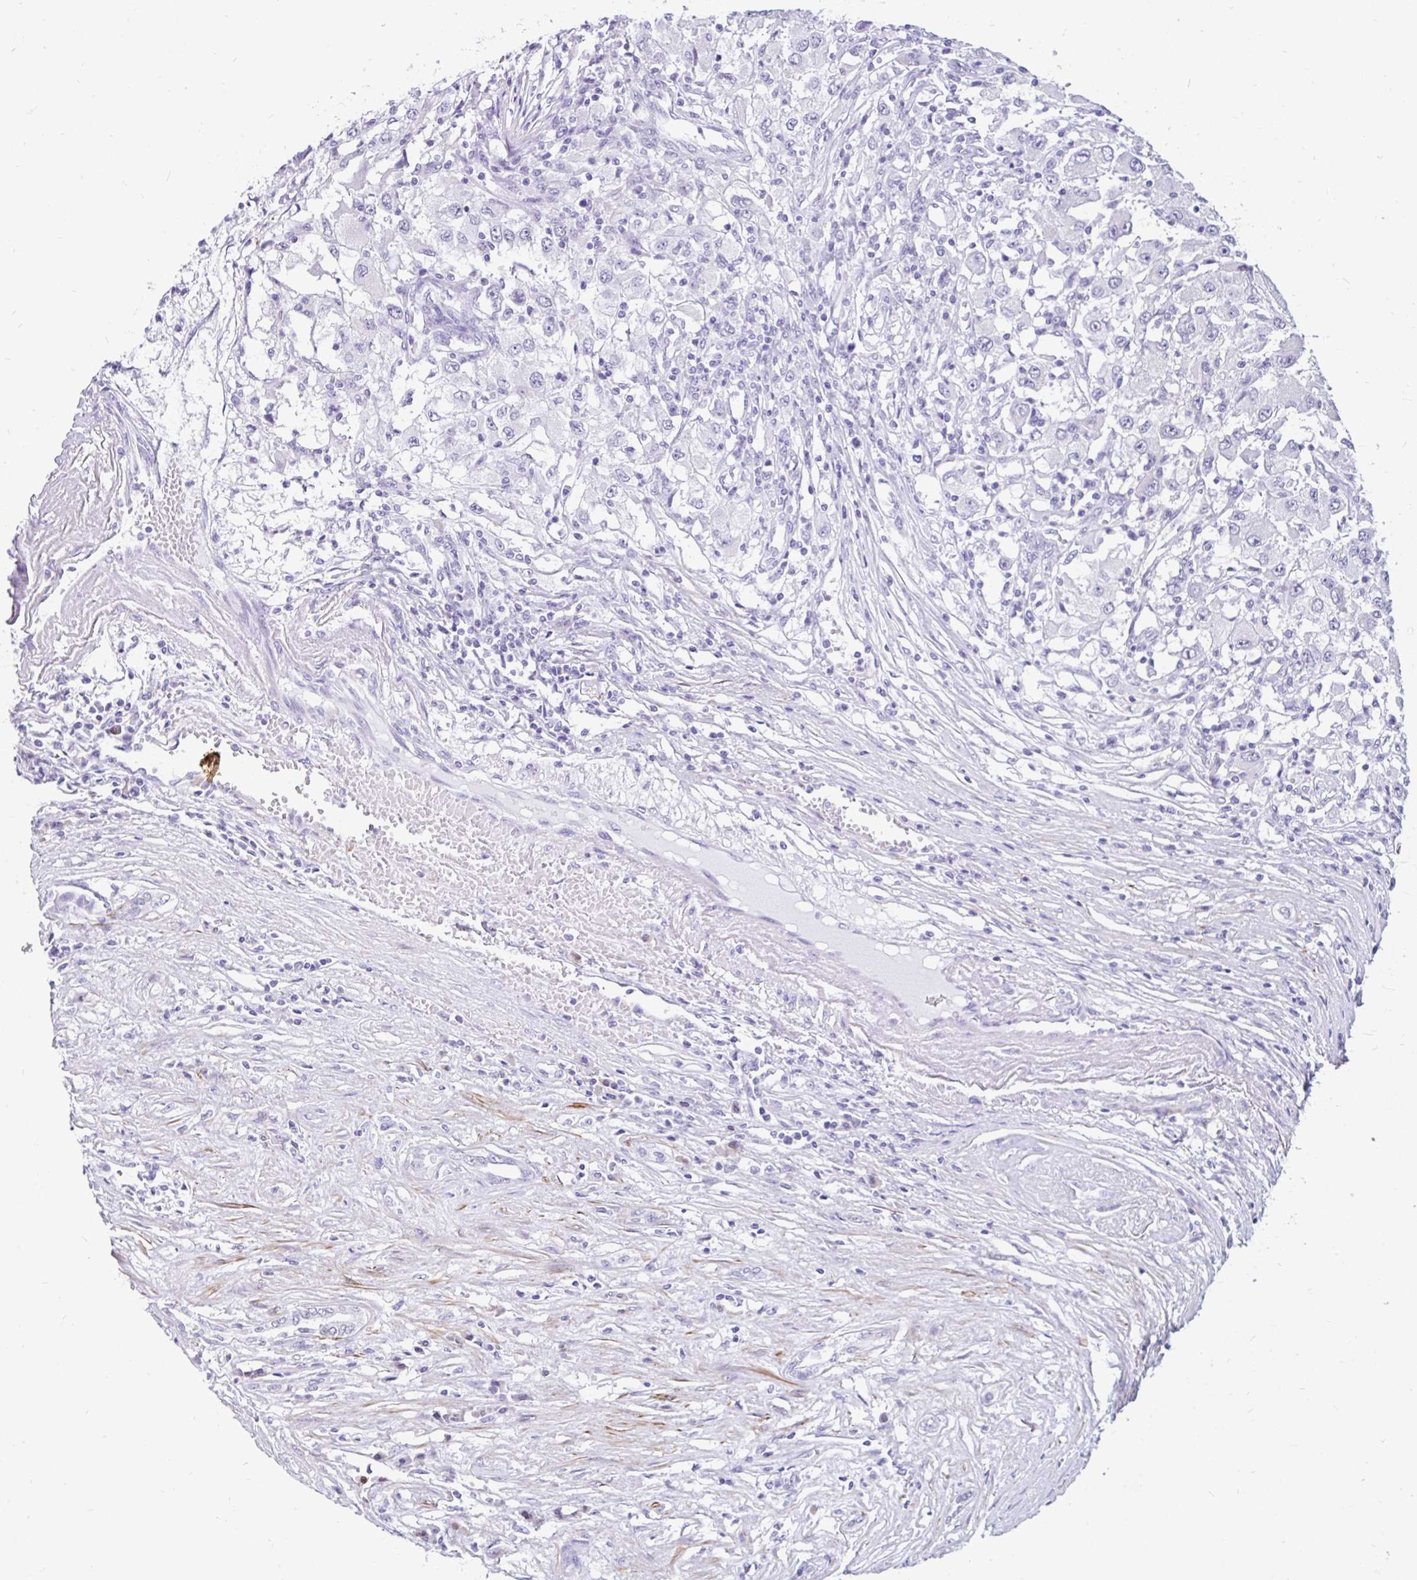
{"staining": {"intensity": "negative", "quantity": "none", "location": "none"}, "tissue": "renal cancer", "cell_type": "Tumor cells", "image_type": "cancer", "snomed": [{"axis": "morphology", "description": "Adenocarcinoma, NOS"}, {"axis": "topography", "description": "Kidney"}], "caption": "Immunohistochemistry (IHC) photomicrograph of neoplastic tissue: renal adenocarcinoma stained with DAB (3,3'-diaminobenzidine) demonstrates no significant protein expression in tumor cells.", "gene": "EML5", "patient": {"sex": "female", "age": 67}}